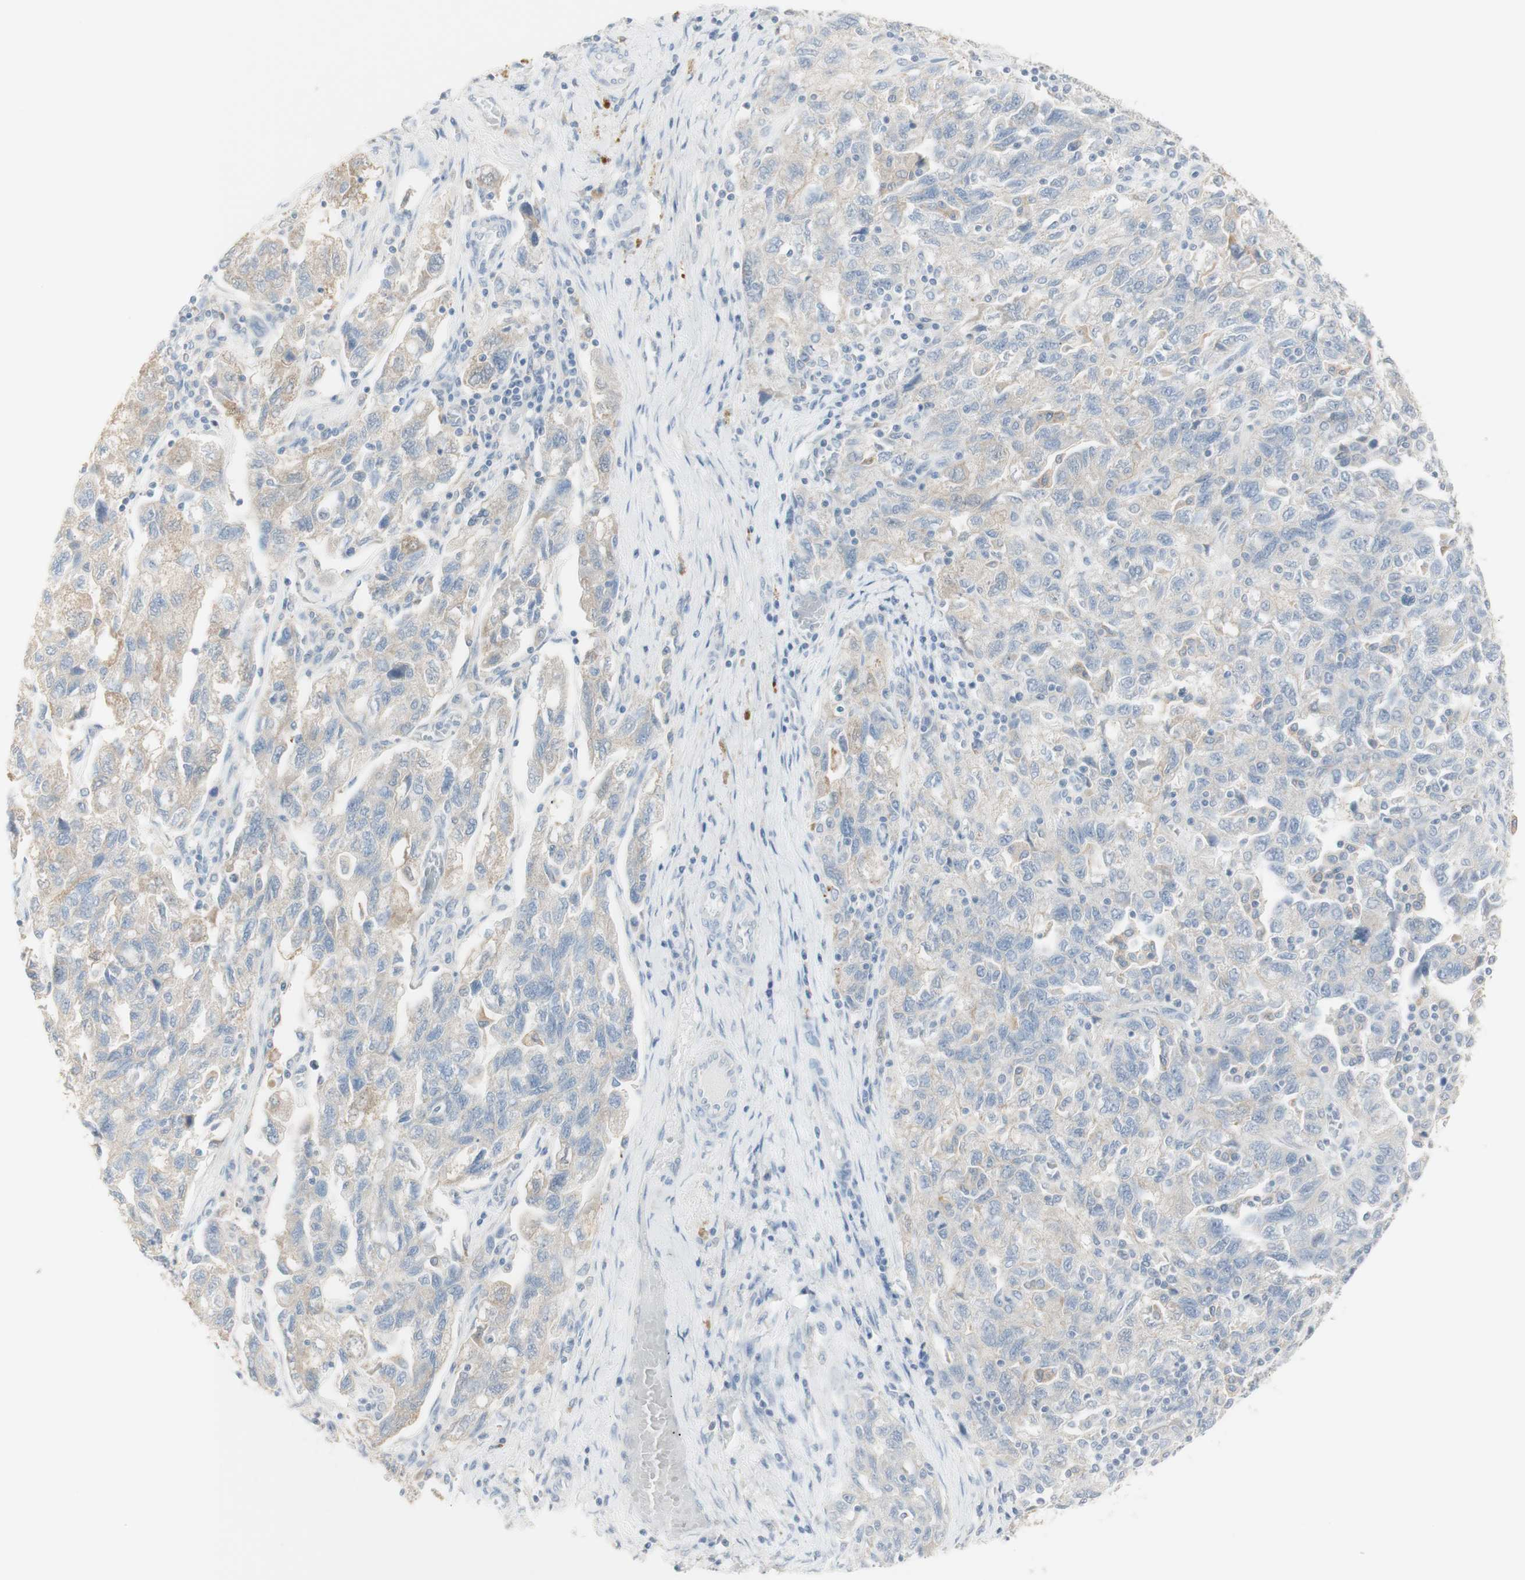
{"staining": {"intensity": "weak", "quantity": "<25%", "location": "cytoplasmic/membranous"}, "tissue": "ovarian cancer", "cell_type": "Tumor cells", "image_type": "cancer", "snomed": [{"axis": "morphology", "description": "Carcinoma, NOS"}, {"axis": "morphology", "description": "Cystadenocarcinoma, serous, NOS"}, {"axis": "topography", "description": "Ovary"}], "caption": "Immunohistochemistry of ovarian cancer (carcinoma) displays no staining in tumor cells.", "gene": "ART3", "patient": {"sex": "female", "age": 69}}